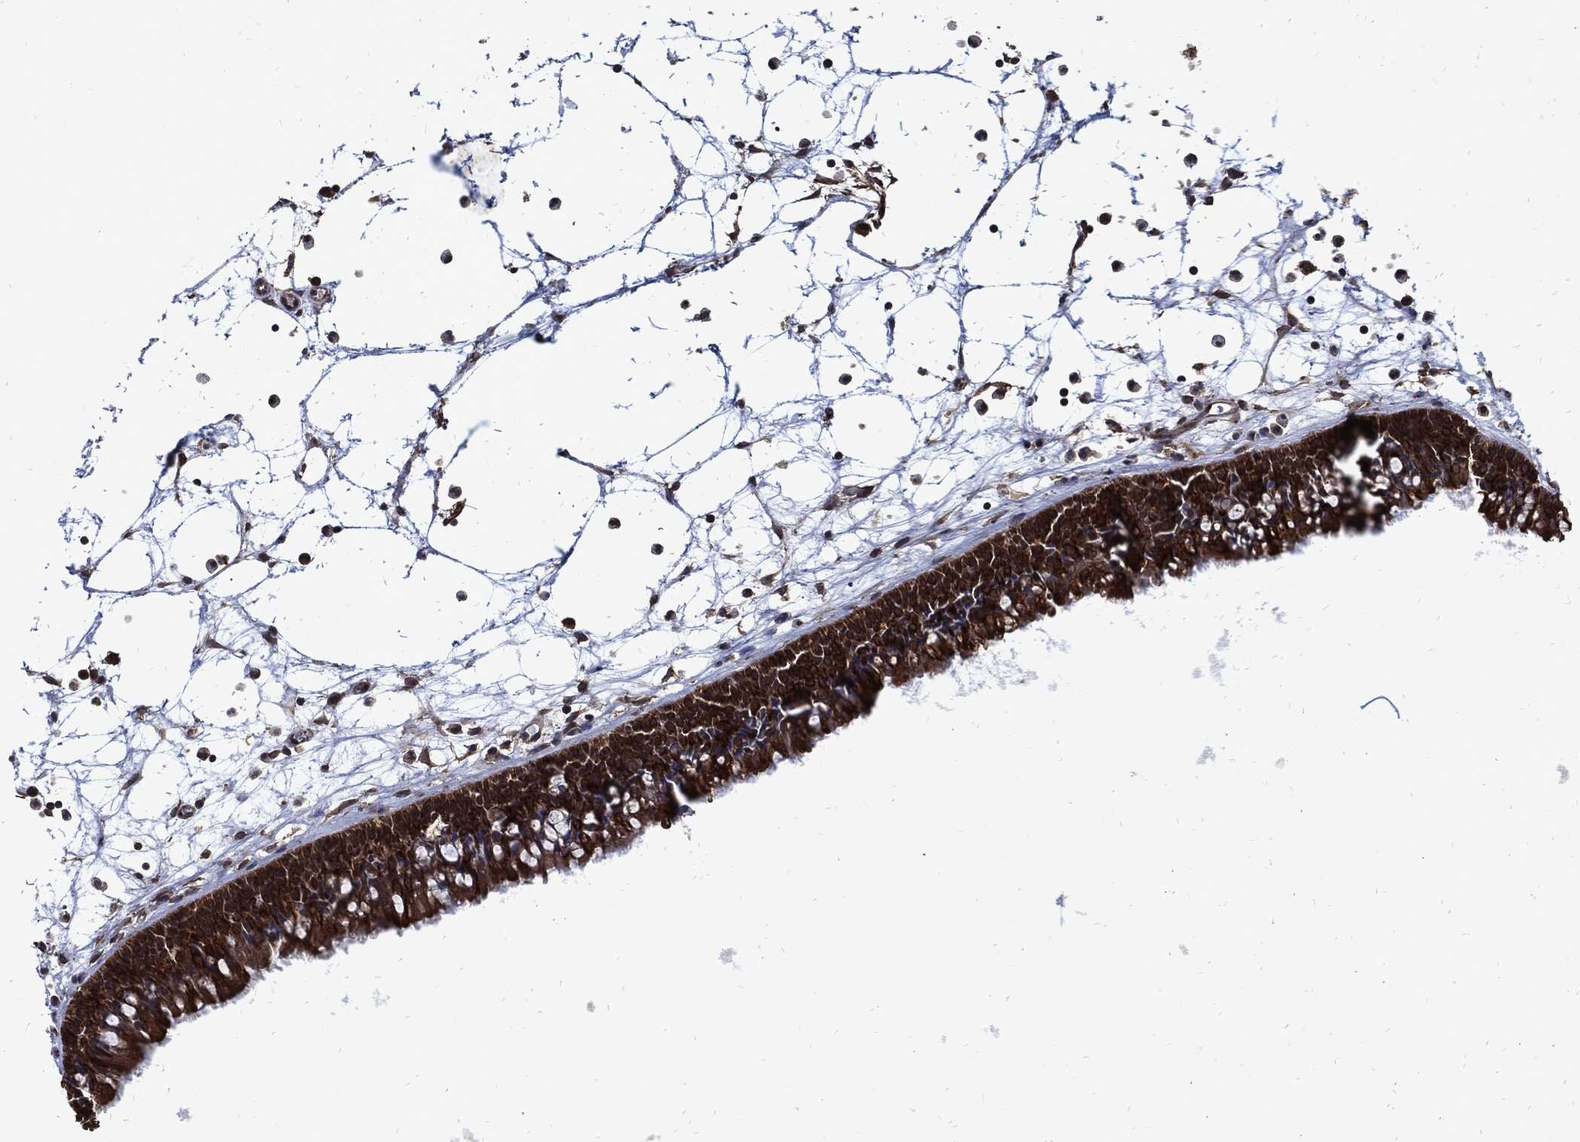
{"staining": {"intensity": "strong", "quantity": ">75%", "location": "cytoplasmic/membranous"}, "tissue": "nasopharynx", "cell_type": "Respiratory epithelial cells", "image_type": "normal", "snomed": [{"axis": "morphology", "description": "Normal tissue, NOS"}, {"axis": "topography", "description": "Nasopharynx"}], "caption": "Protein positivity by immunohistochemistry (IHC) displays strong cytoplasmic/membranous staining in approximately >75% of respiratory epithelial cells in unremarkable nasopharynx. Ihc stains the protein of interest in brown and the nuclei are stained blue.", "gene": "DCTN1", "patient": {"sex": "male", "age": 58}}